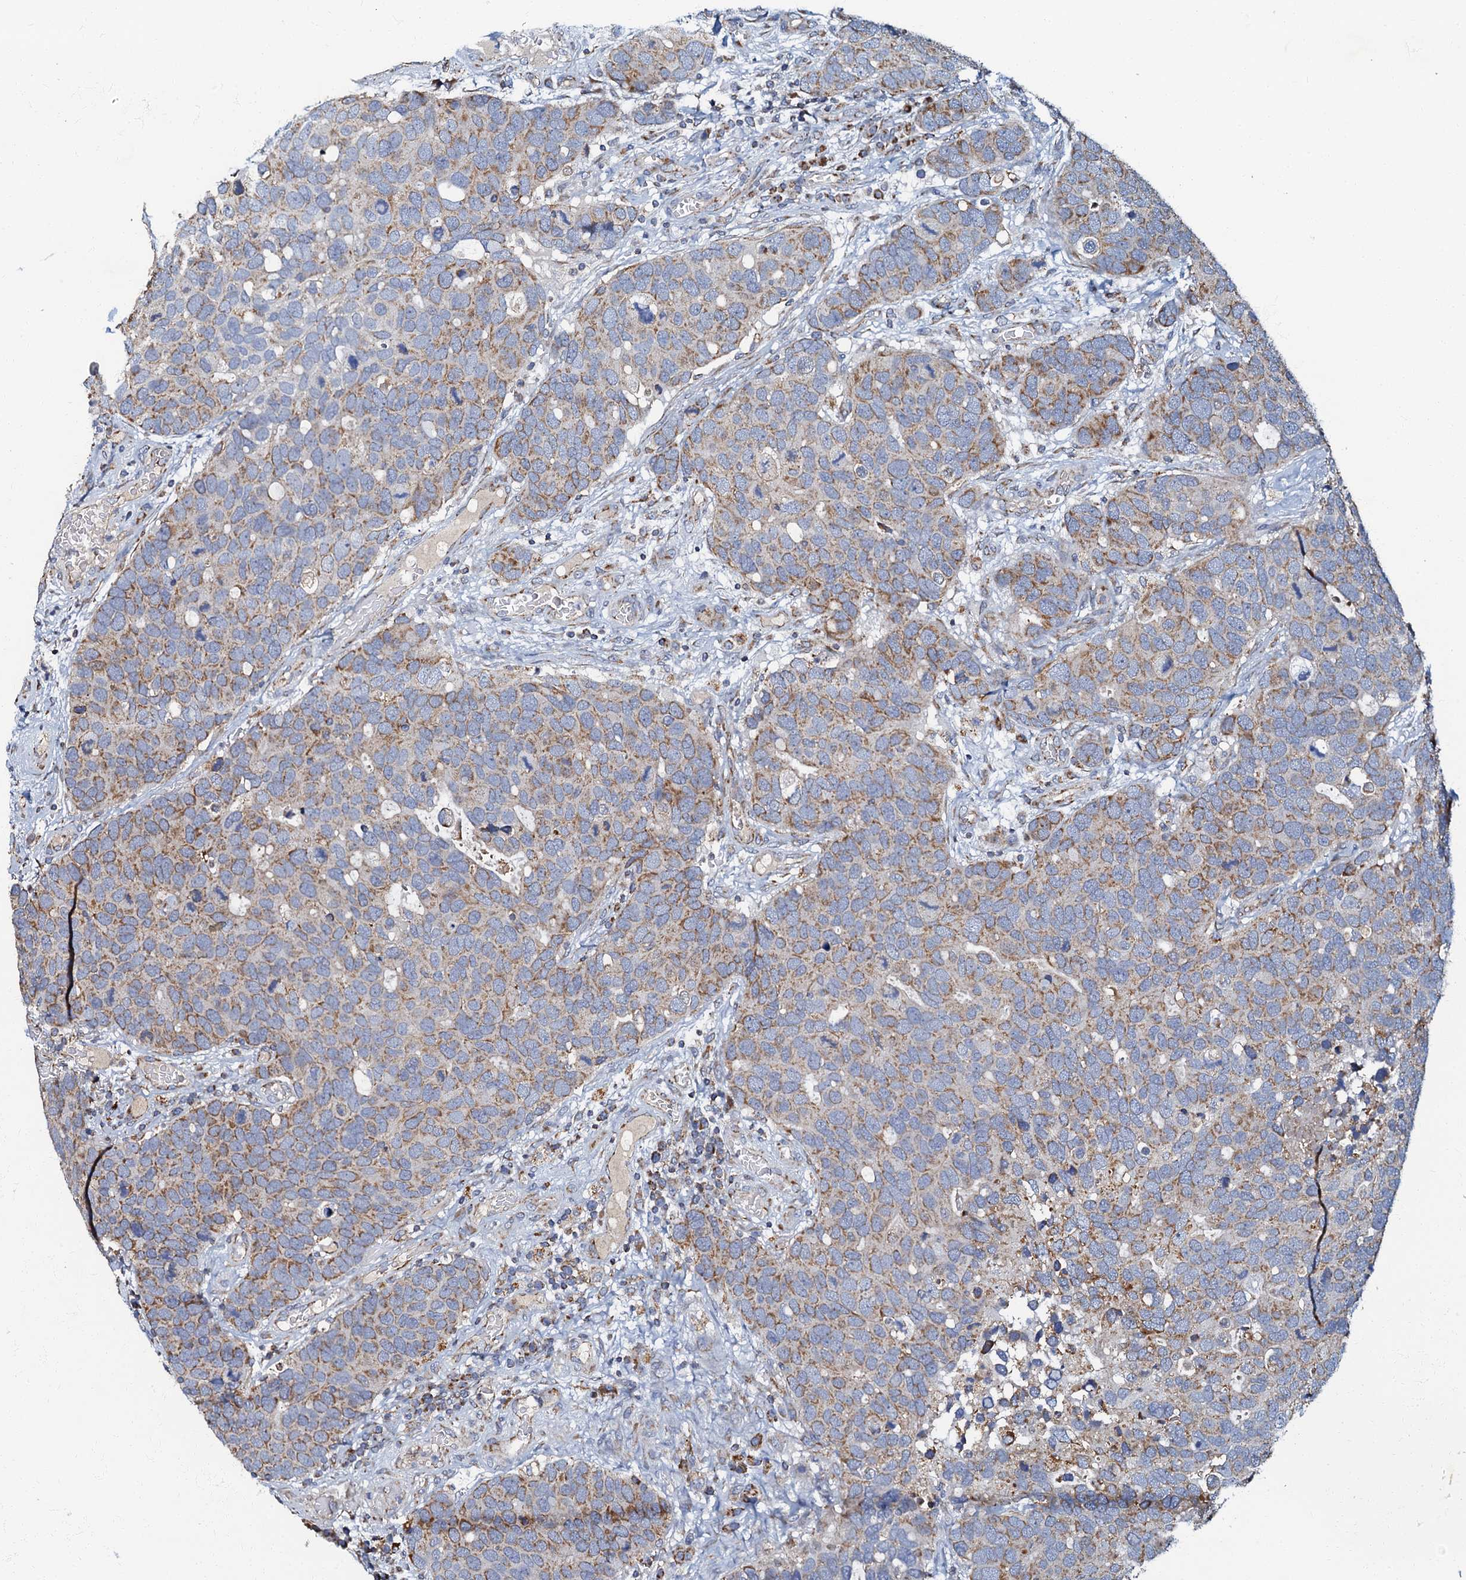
{"staining": {"intensity": "moderate", "quantity": ">75%", "location": "cytoplasmic/membranous"}, "tissue": "breast cancer", "cell_type": "Tumor cells", "image_type": "cancer", "snomed": [{"axis": "morphology", "description": "Duct carcinoma"}, {"axis": "topography", "description": "Breast"}], "caption": "A brown stain shows moderate cytoplasmic/membranous positivity of a protein in human breast cancer tumor cells.", "gene": "NDUFA12", "patient": {"sex": "female", "age": 83}}